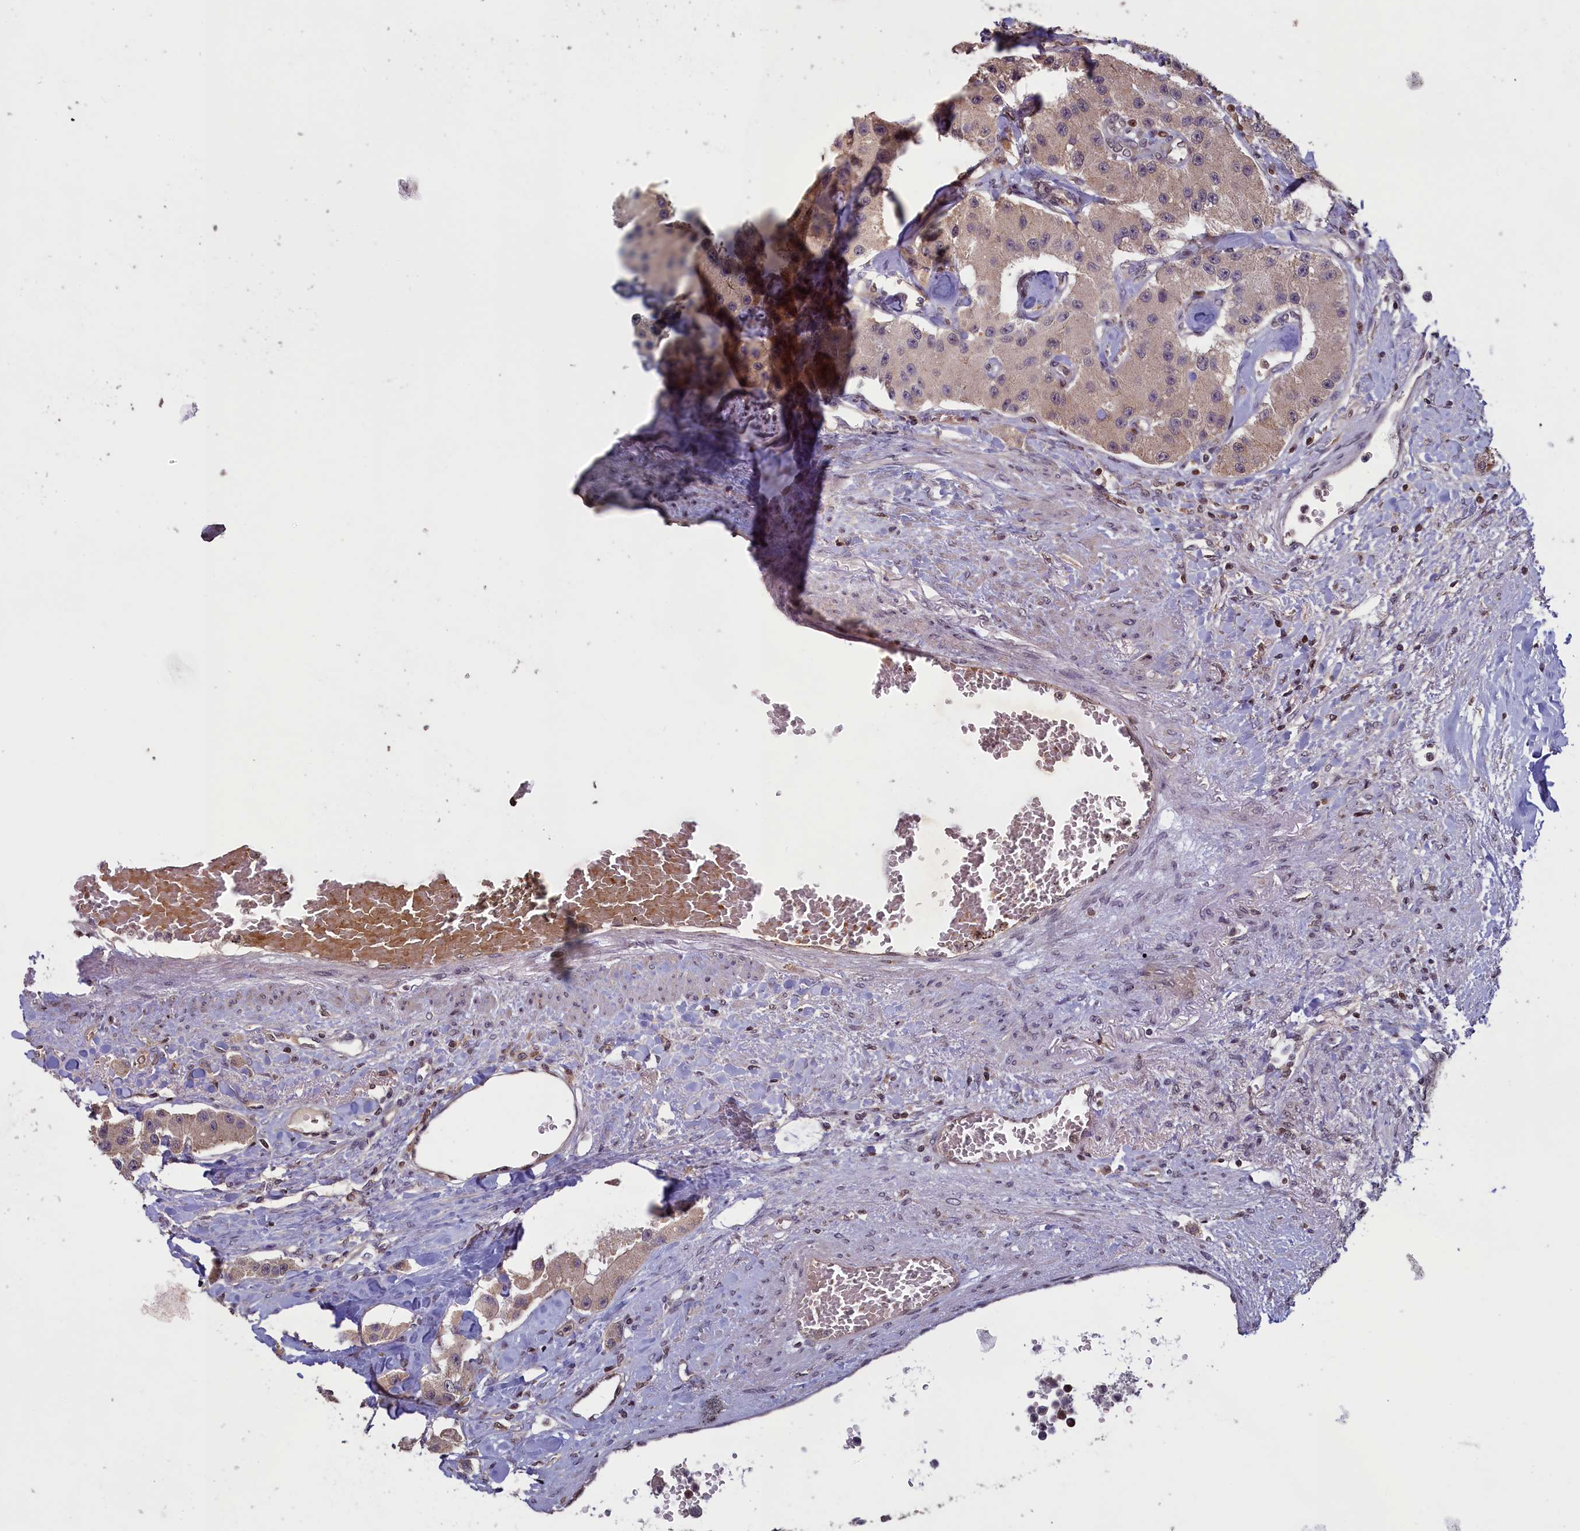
{"staining": {"intensity": "weak", "quantity": "<25%", "location": "cytoplasmic/membranous"}, "tissue": "carcinoid", "cell_type": "Tumor cells", "image_type": "cancer", "snomed": [{"axis": "morphology", "description": "Carcinoid, malignant, NOS"}, {"axis": "topography", "description": "Pancreas"}], "caption": "This is a histopathology image of IHC staining of carcinoid, which shows no expression in tumor cells.", "gene": "NUBP1", "patient": {"sex": "male", "age": 41}}